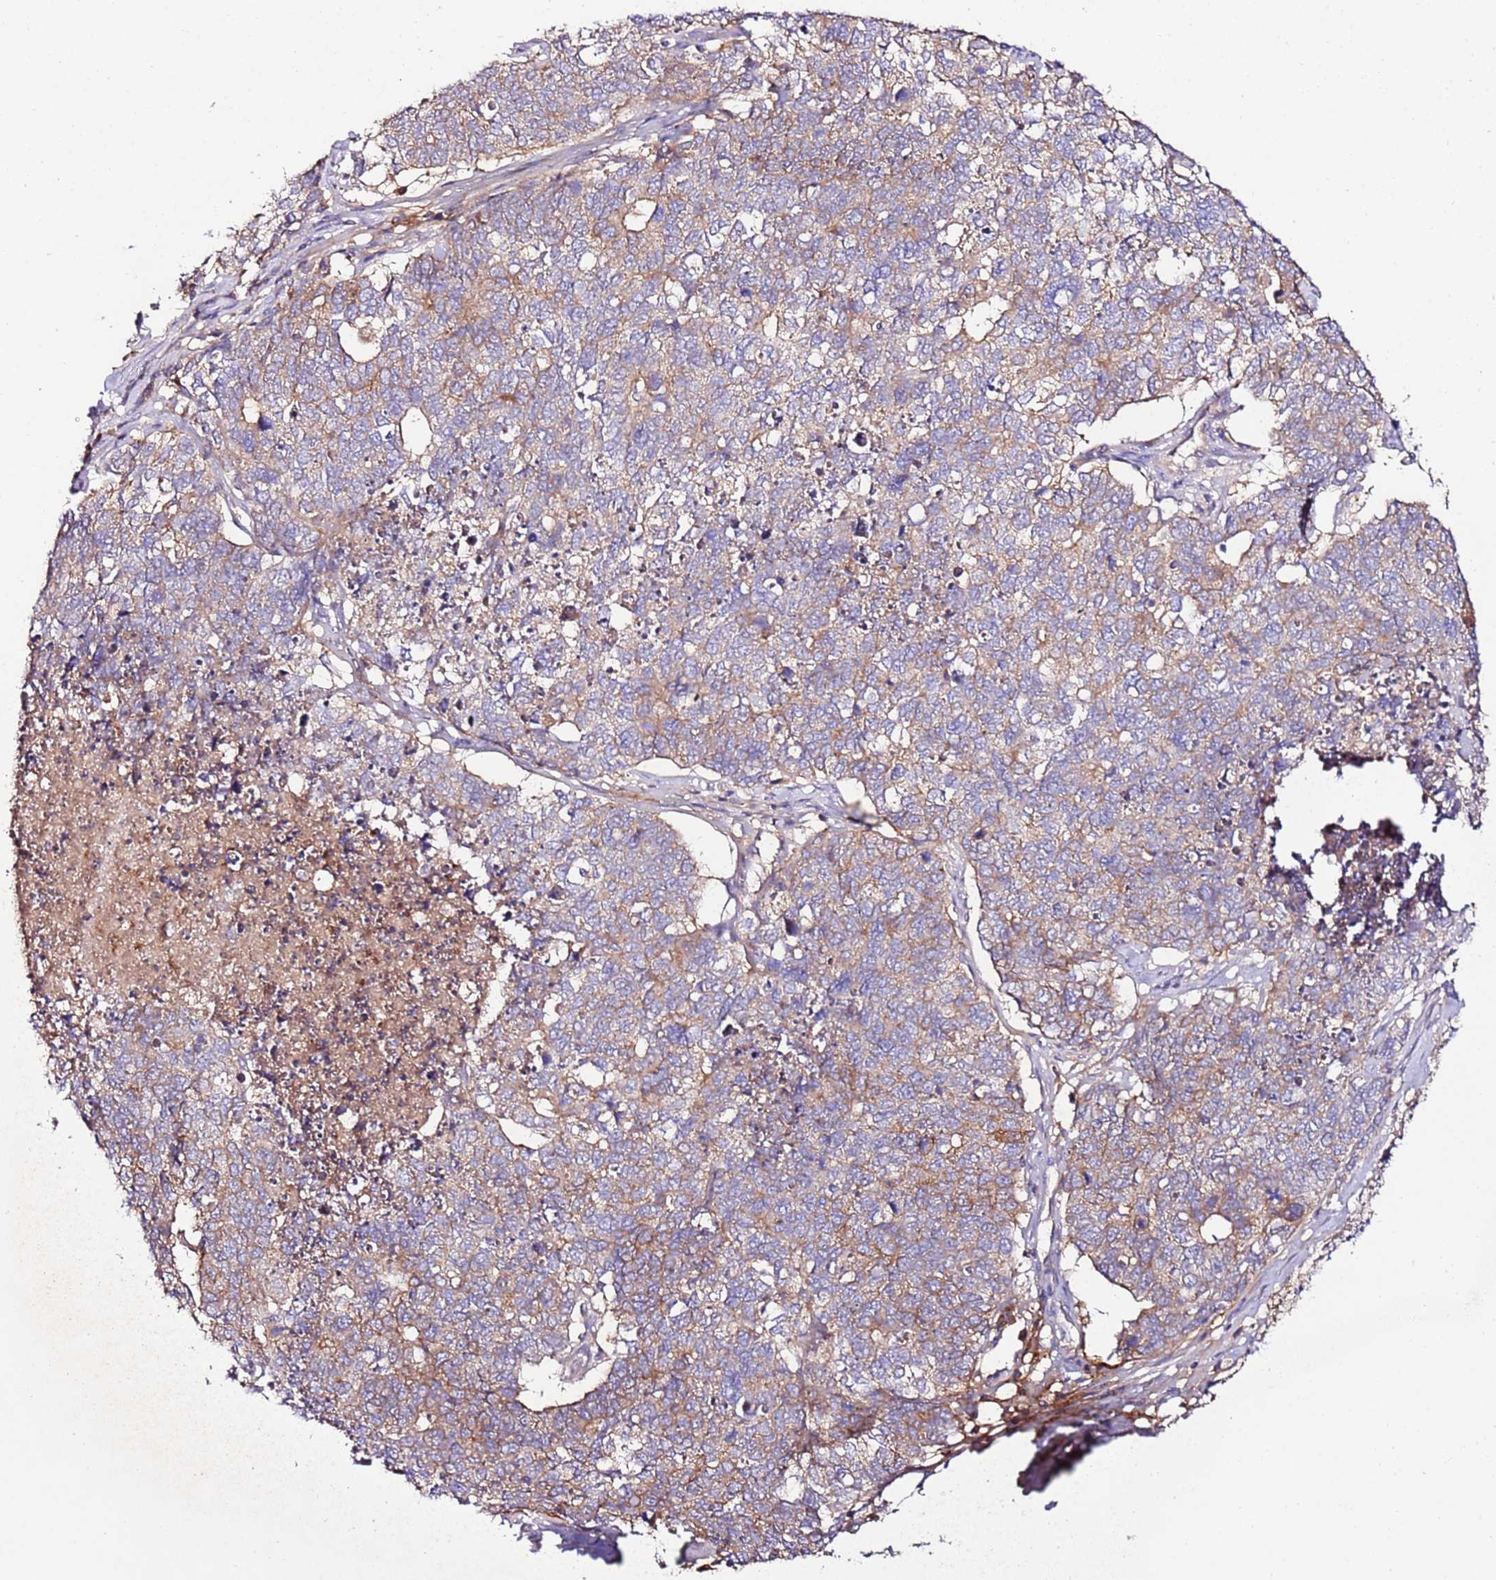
{"staining": {"intensity": "moderate", "quantity": "25%-75%", "location": "cytoplasmic/membranous"}, "tissue": "cervical cancer", "cell_type": "Tumor cells", "image_type": "cancer", "snomed": [{"axis": "morphology", "description": "Squamous cell carcinoma, NOS"}, {"axis": "topography", "description": "Cervix"}], "caption": "The photomicrograph reveals a brown stain indicating the presence of a protein in the cytoplasmic/membranous of tumor cells in squamous cell carcinoma (cervical). (DAB (3,3'-diaminobenzidine) = brown stain, brightfield microscopy at high magnification).", "gene": "FLVCR1", "patient": {"sex": "female", "age": 63}}